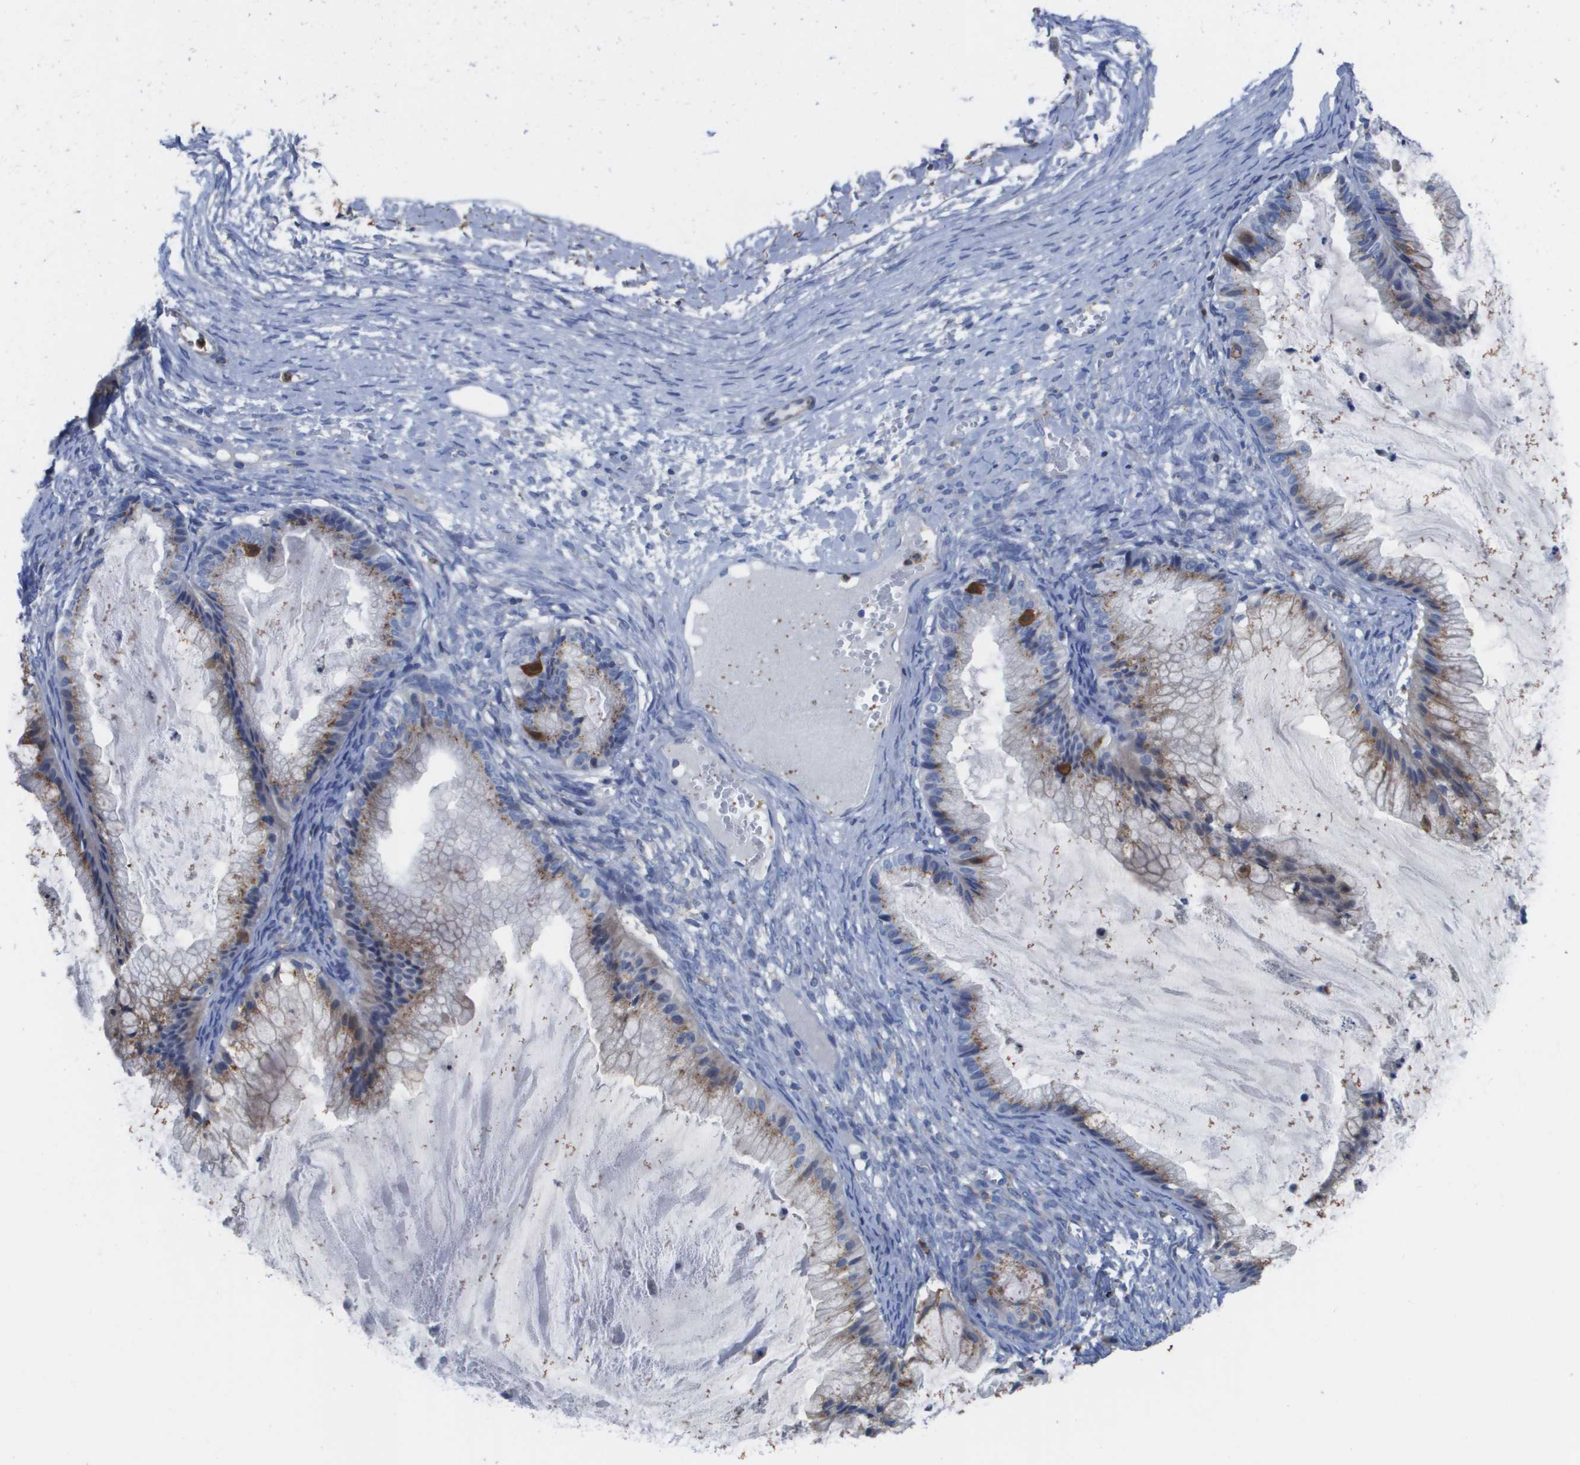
{"staining": {"intensity": "weak", "quantity": ">75%", "location": "cytoplasmic/membranous"}, "tissue": "ovarian cancer", "cell_type": "Tumor cells", "image_type": "cancer", "snomed": [{"axis": "morphology", "description": "Cystadenocarcinoma, mucinous, NOS"}, {"axis": "topography", "description": "Ovary"}], "caption": "Ovarian cancer (mucinous cystadenocarcinoma) tissue reveals weak cytoplasmic/membranous expression in approximately >75% of tumor cells", "gene": "SLC37A2", "patient": {"sex": "female", "age": 57}}